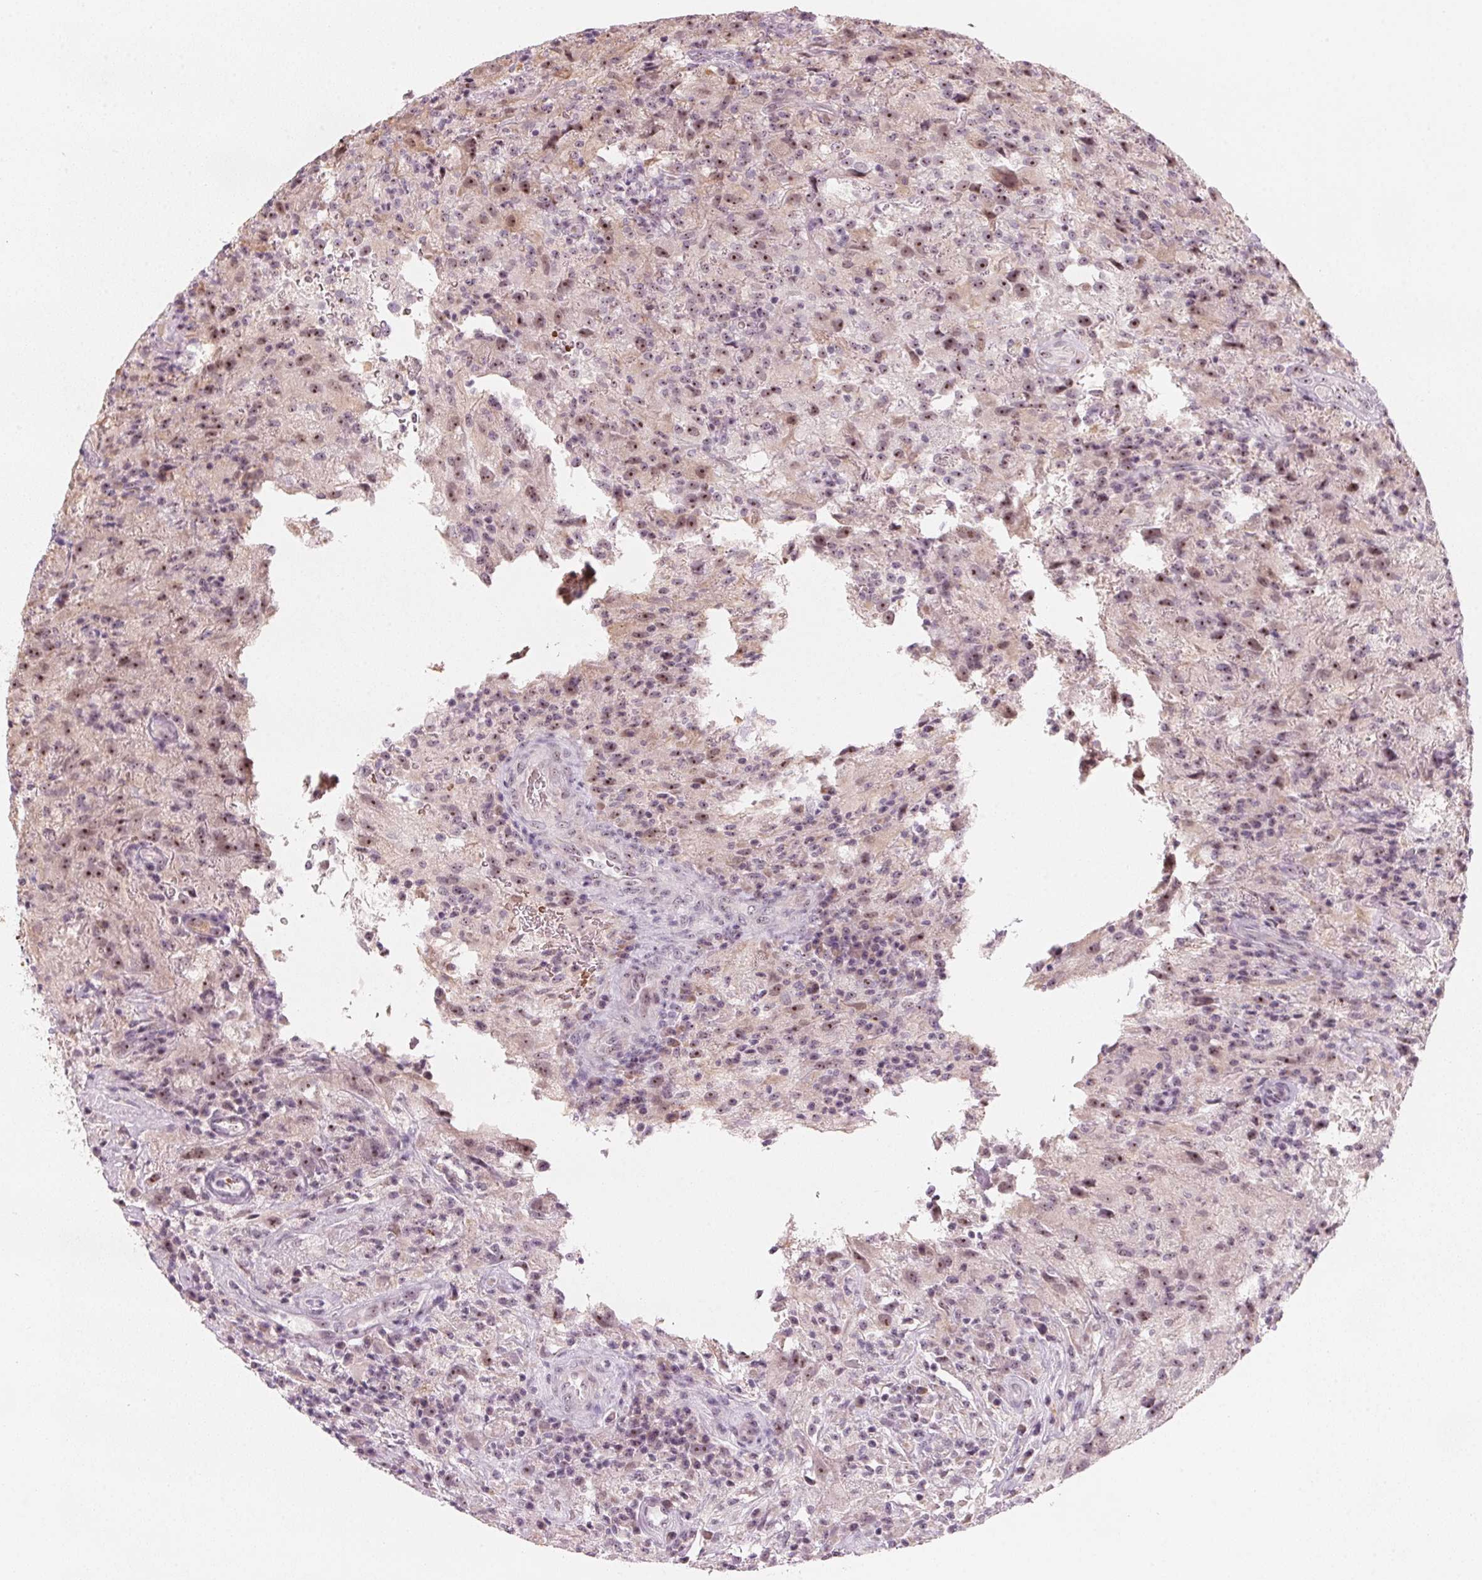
{"staining": {"intensity": "moderate", "quantity": ">75%", "location": "nuclear"}, "tissue": "glioma", "cell_type": "Tumor cells", "image_type": "cancer", "snomed": [{"axis": "morphology", "description": "Glioma, malignant, High grade"}, {"axis": "topography", "description": "Brain"}], "caption": "A high-resolution histopathology image shows immunohistochemistry (IHC) staining of malignant glioma (high-grade), which reveals moderate nuclear positivity in approximately >75% of tumor cells.", "gene": "DNTTIP2", "patient": {"sex": "male", "age": 68}}